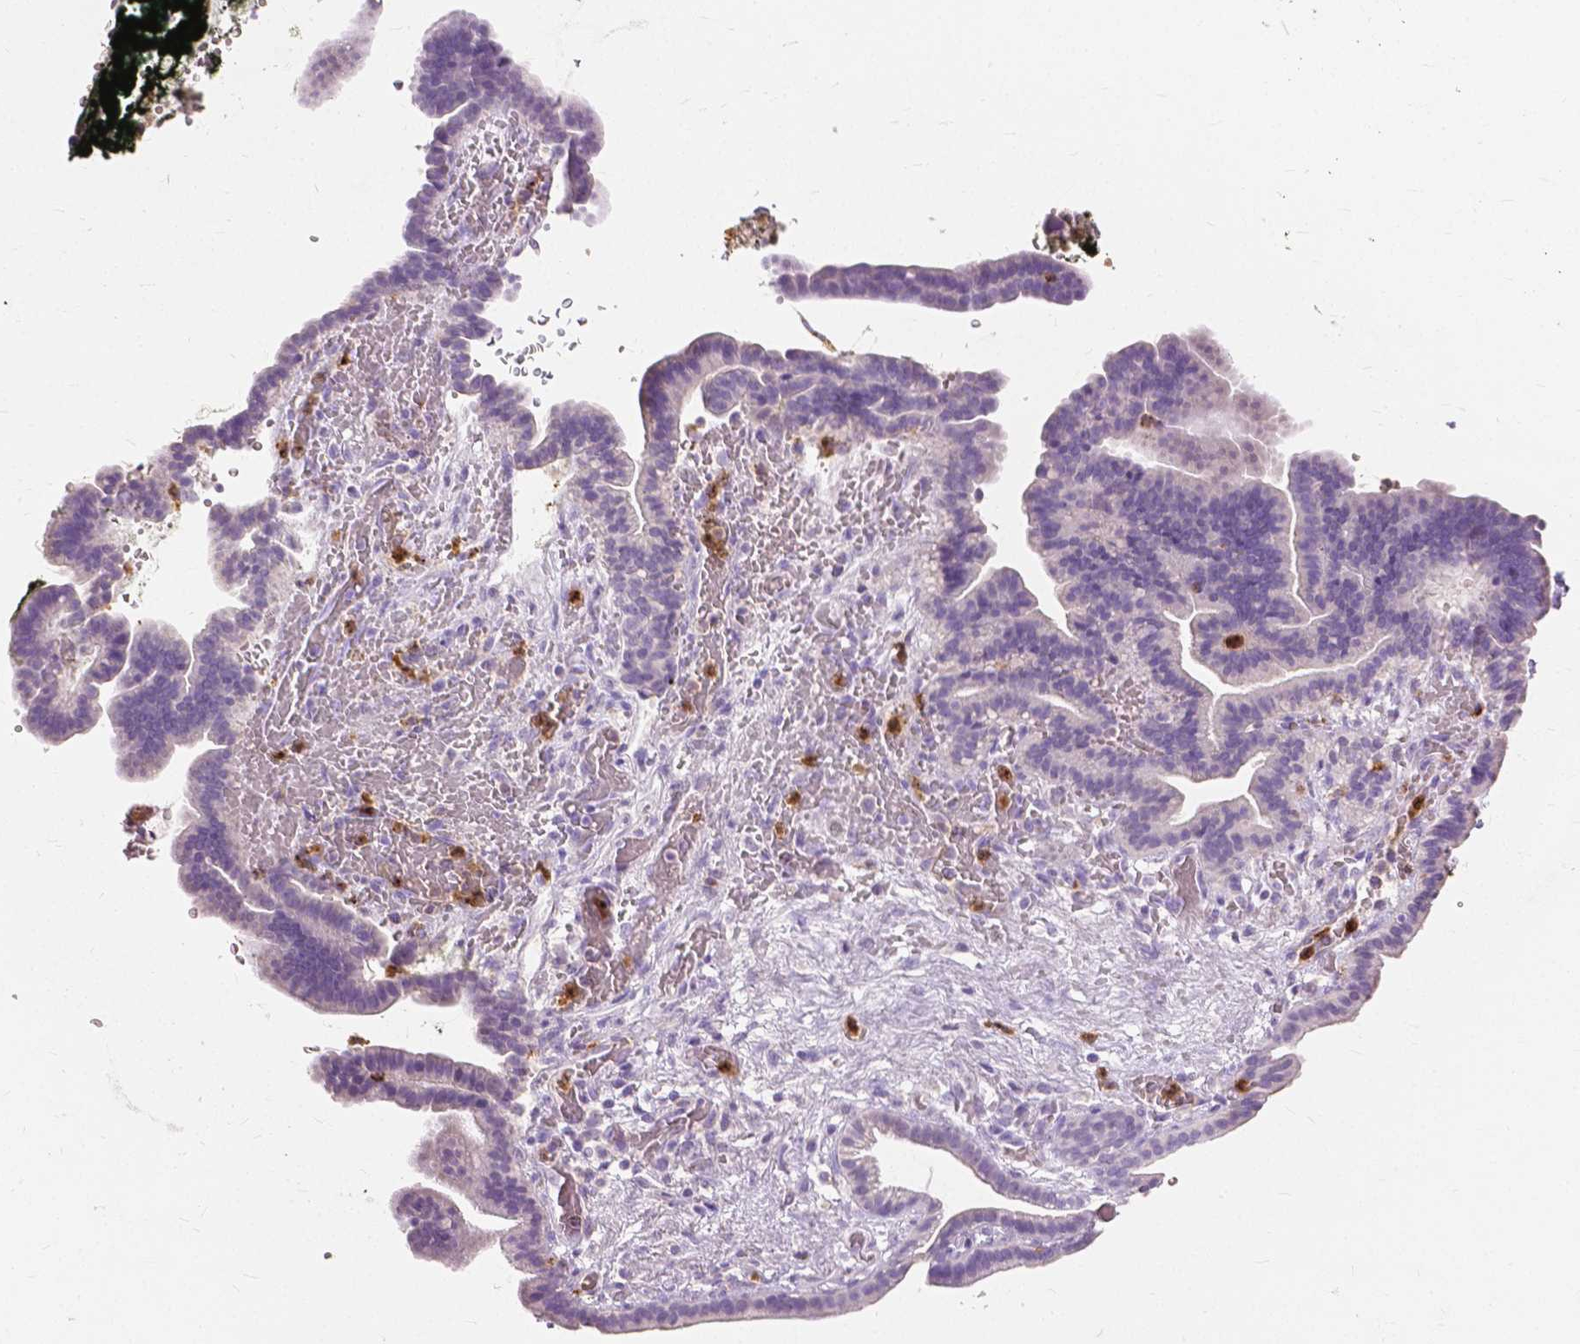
{"staining": {"intensity": "negative", "quantity": "none", "location": "none"}, "tissue": "pancreatic cancer", "cell_type": "Tumor cells", "image_type": "cancer", "snomed": [{"axis": "morphology", "description": "Adenocarcinoma, NOS"}, {"axis": "topography", "description": "Pancreas"}], "caption": "Tumor cells are negative for protein expression in human pancreatic cancer. The staining was performed using DAB (3,3'-diaminobenzidine) to visualize the protein expression in brown, while the nuclei were stained in blue with hematoxylin (Magnification: 20x).", "gene": "CXCR2", "patient": {"sex": "male", "age": 44}}